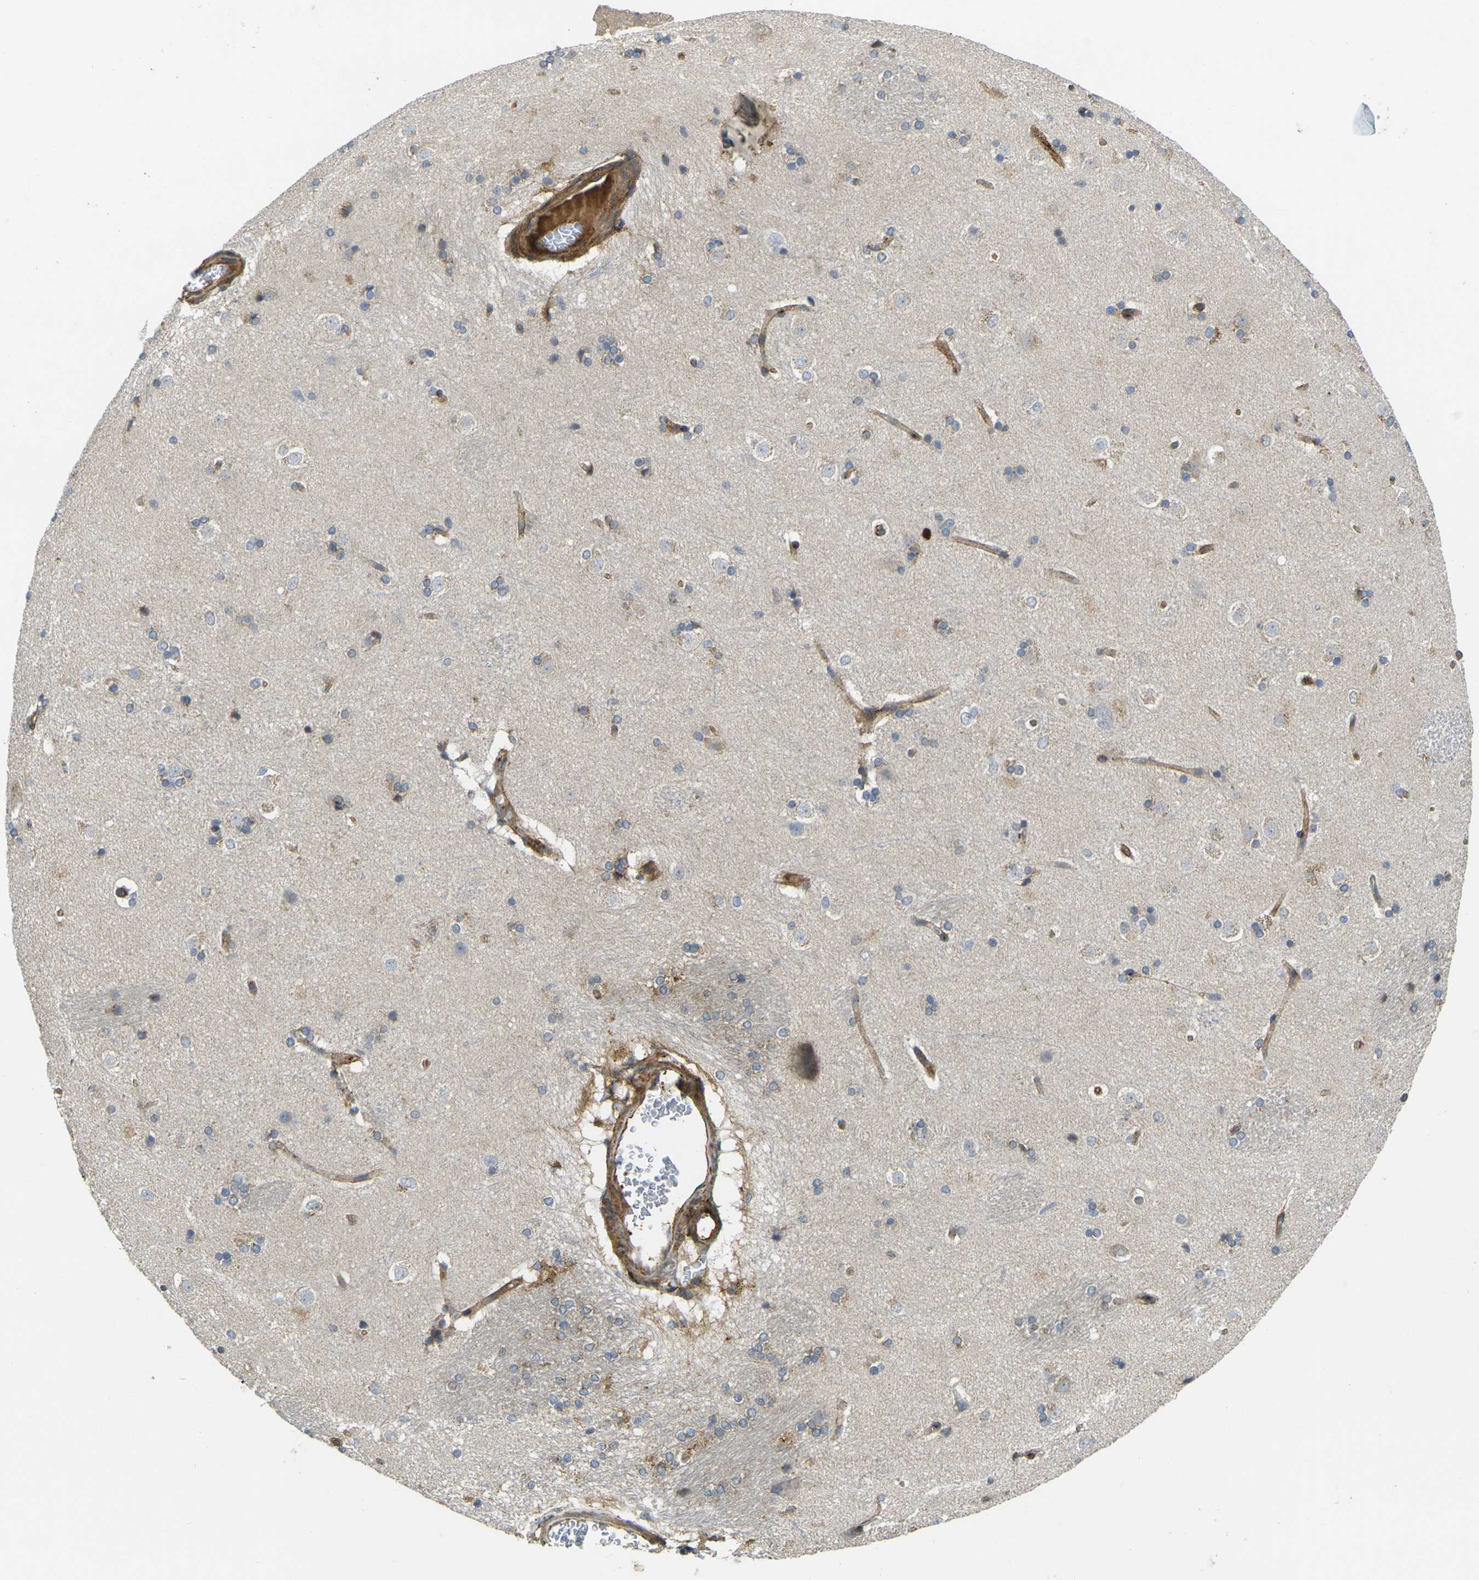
{"staining": {"intensity": "weak", "quantity": "<25%", "location": "cytoplasmic/membranous"}, "tissue": "caudate", "cell_type": "Glial cells", "image_type": "normal", "snomed": [{"axis": "morphology", "description": "Normal tissue, NOS"}, {"axis": "topography", "description": "Lateral ventricle wall"}], "caption": "Glial cells show no significant protein staining in benign caudate. Brightfield microscopy of immunohistochemistry stained with DAB (brown) and hematoxylin (blue), captured at high magnification.", "gene": "ECE1", "patient": {"sex": "female", "age": 19}}